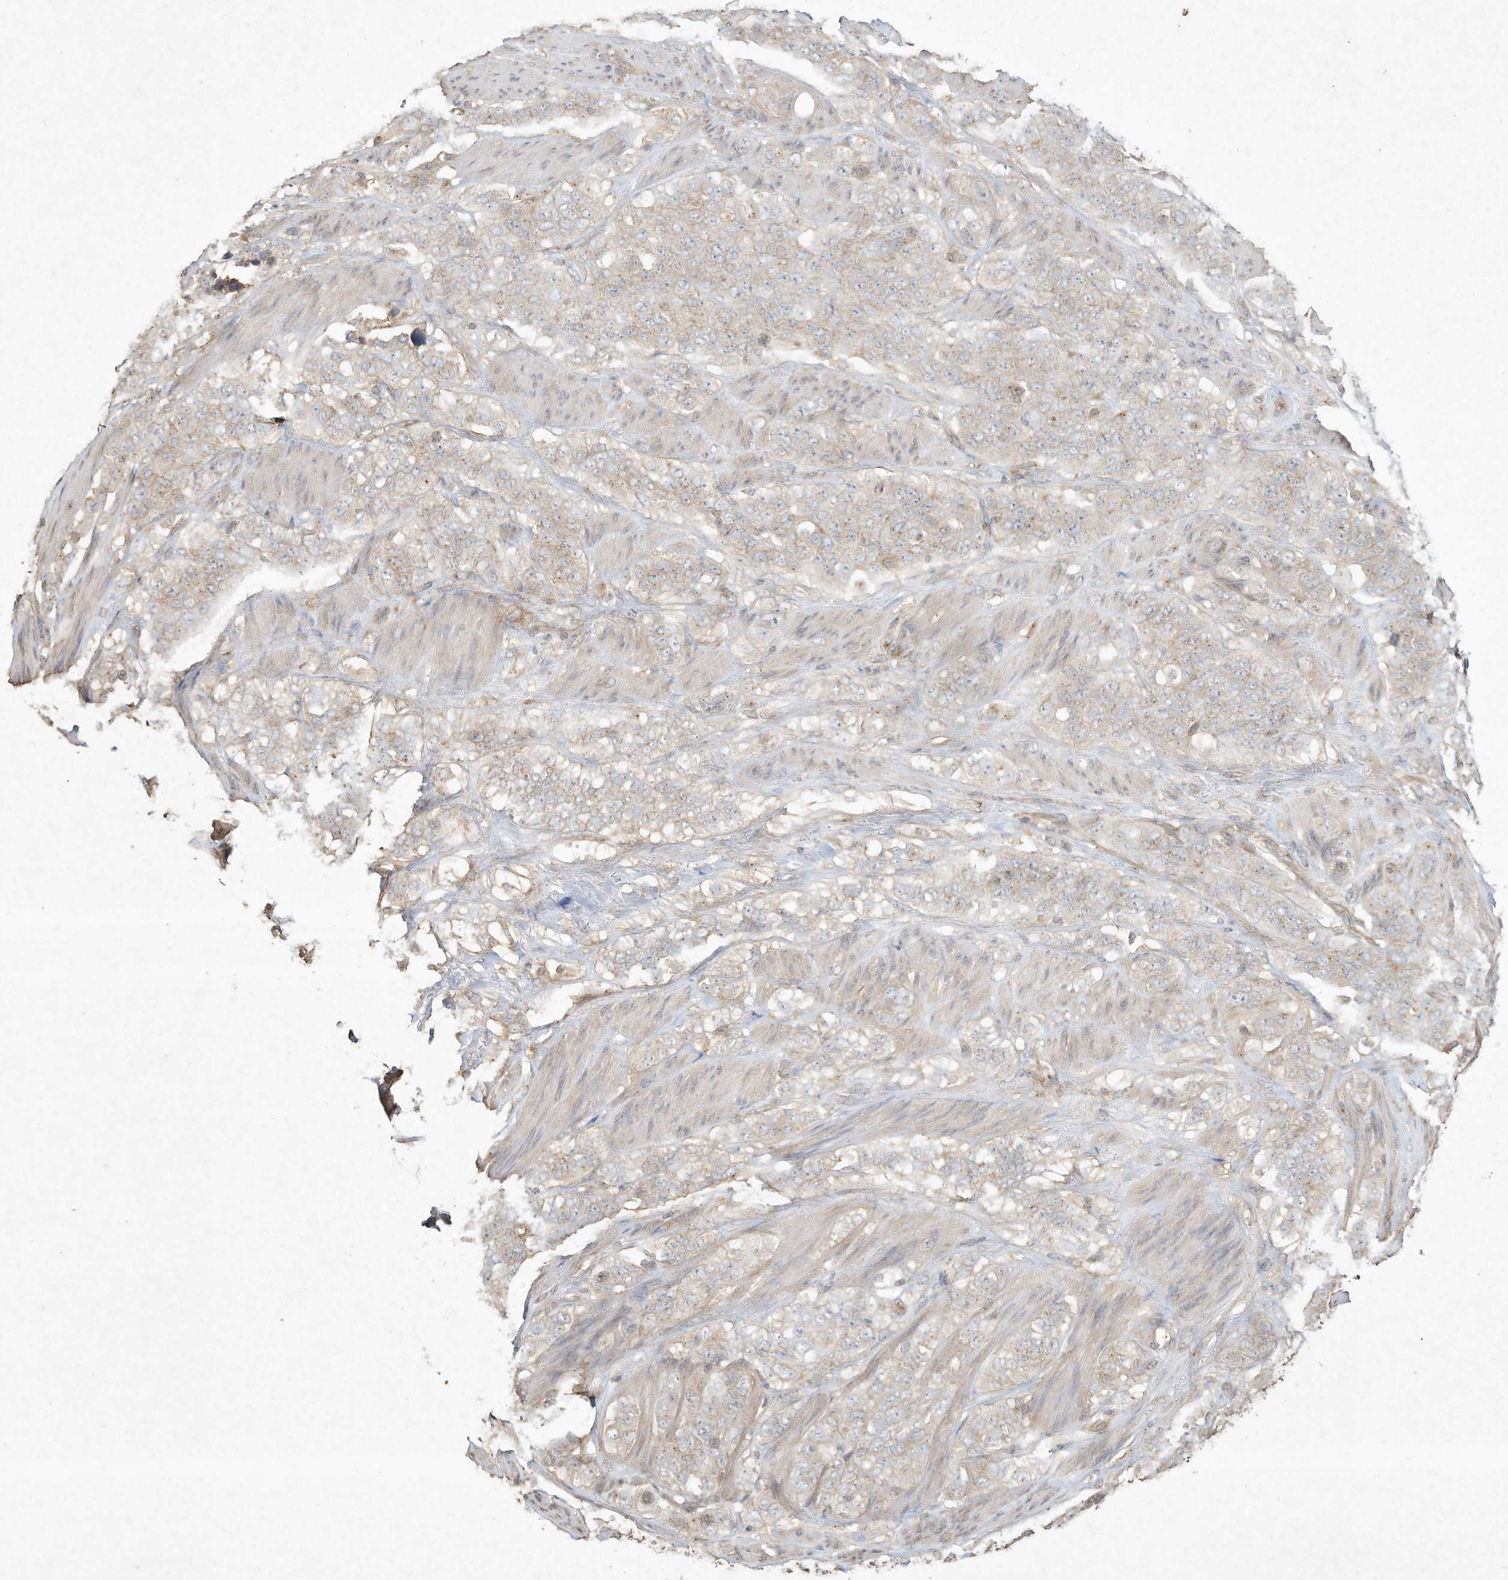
{"staining": {"intensity": "negative", "quantity": "none", "location": "none"}, "tissue": "stomach cancer", "cell_type": "Tumor cells", "image_type": "cancer", "snomed": [{"axis": "morphology", "description": "Adenocarcinoma, NOS"}, {"axis": "topography", "description": "Stomach"}], "caption": "Immunohistochemistry (IHC) of human adenocarcinoma (stomach) shows no staining in tumor cells.", "gene": "DYNC1I2", "patient": {"sex": "male", "age": 48}}